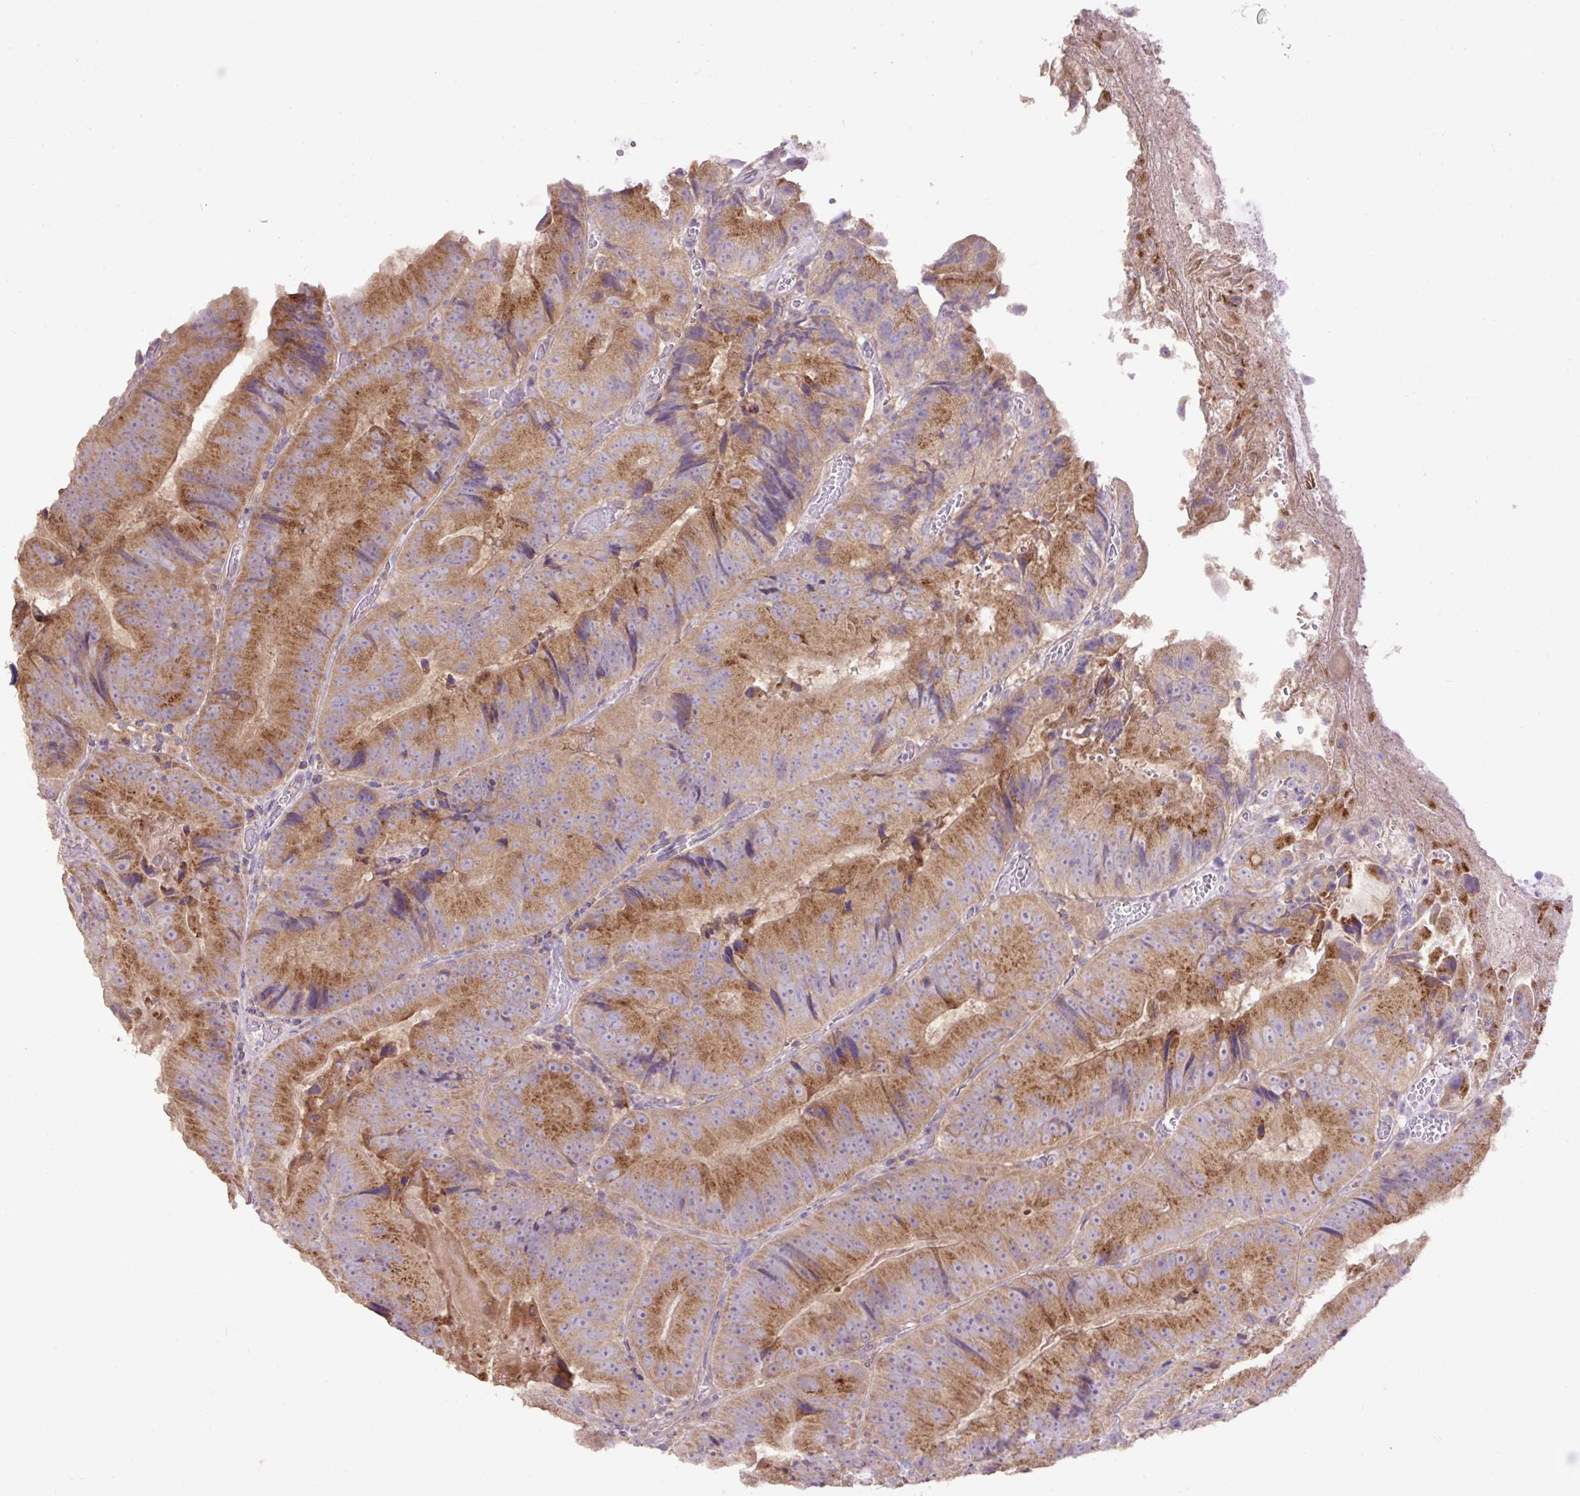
{"staining": {"intensity": "moderate", "quantity": ">75%", "location": "cytoplasmic/membranous"}, "tissue": "colorectal cancer", "cell_type": "Tumor cells", "image_type": "cancer", "snomed": [{"axis": "morphology", "description": "Adenocarcinoma, NOS"}, {"axis": "topography", "description": "Colon"}], "caption": "Colorectal cancer (adenocarcinoma) stained with a brown dye displays moderate cytoplasmic/membranous positive staining in about >75% of tumor cells.", "gene": "ABR", "patient": {"sex": "female", "age": 86}}